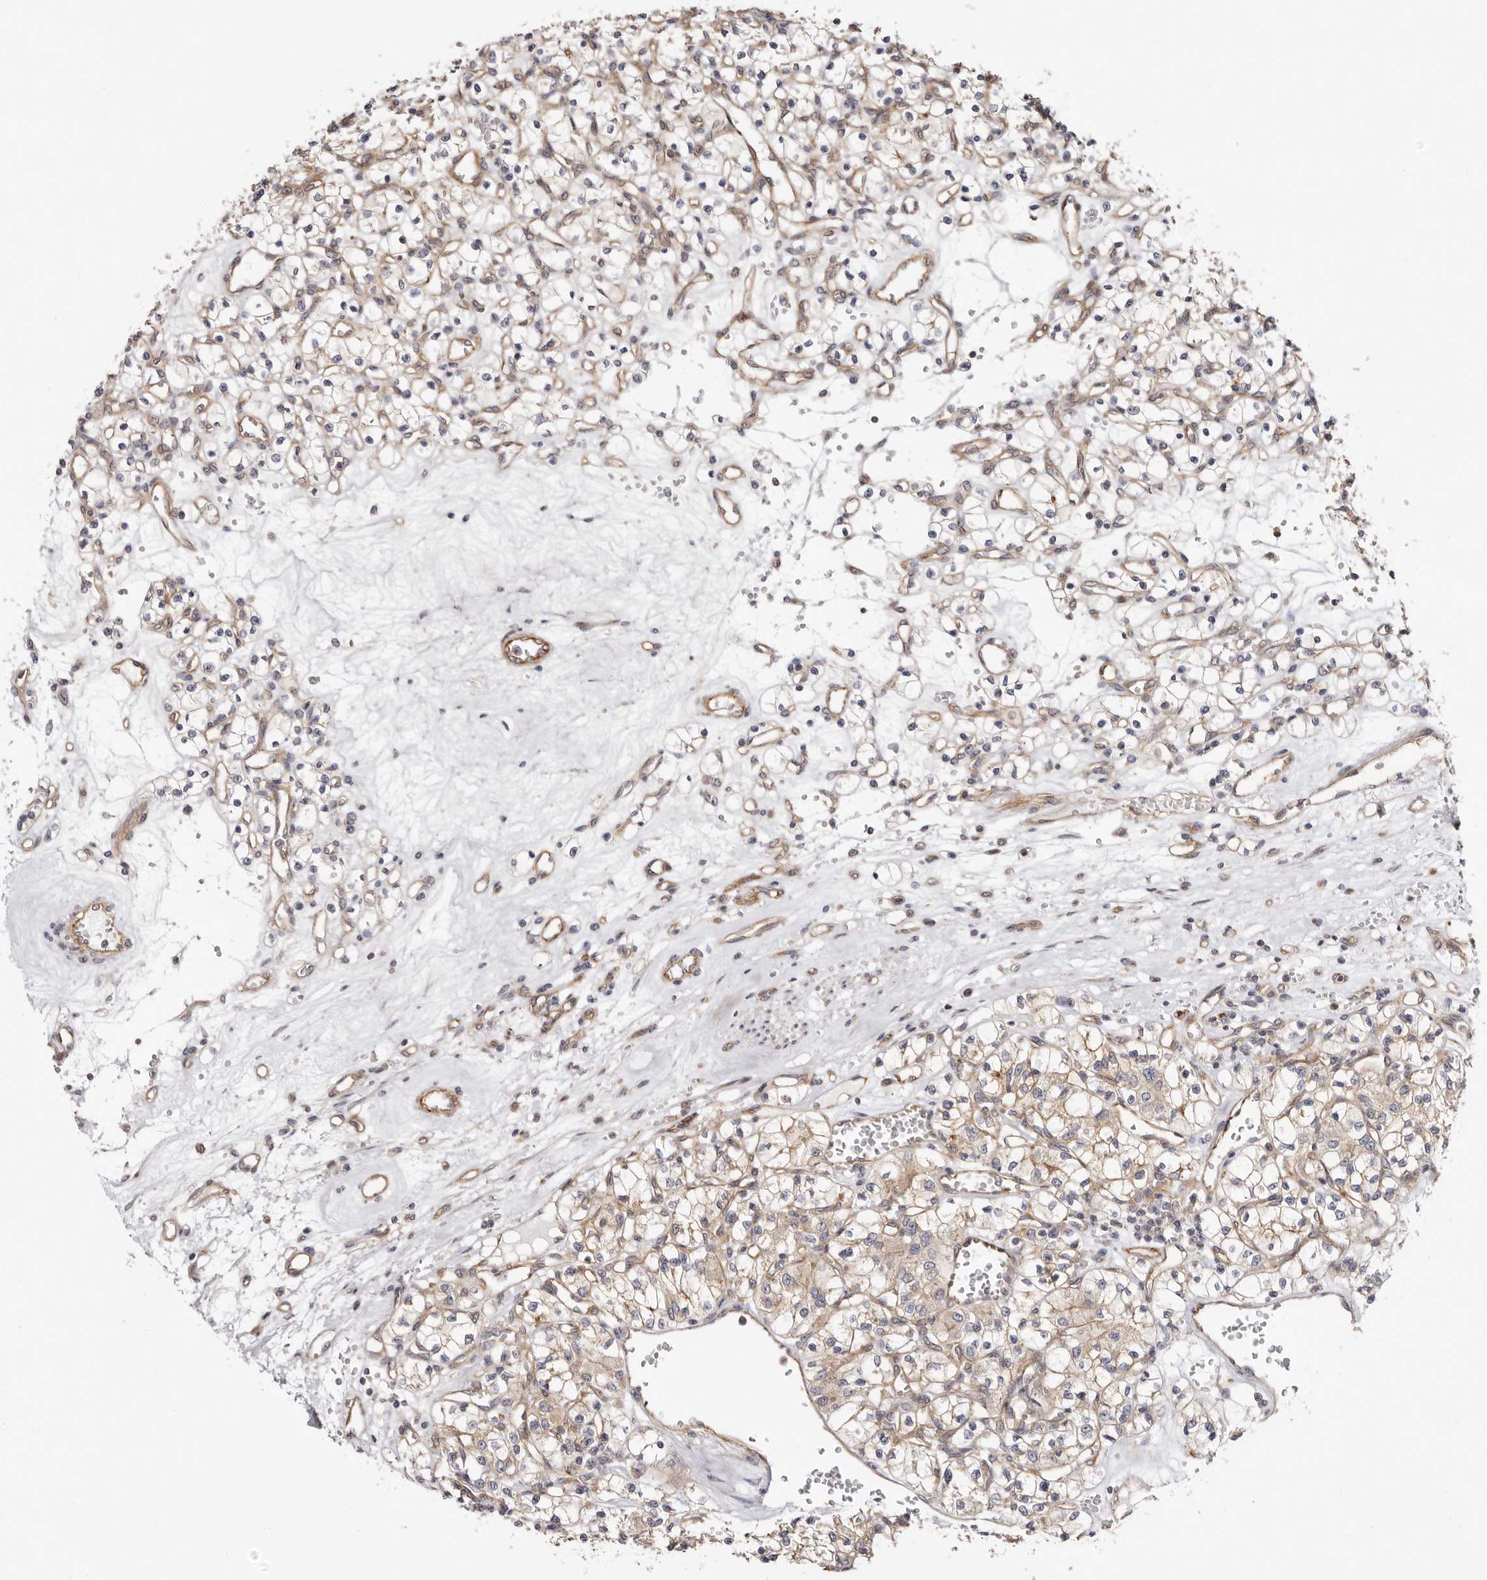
{"staining": {"intensity": "moderate", "quantity": ">75%", "location": "cytoplasmic/membranous"}, "tissue": "renal cancer", "cell_type": "Tumor cells", "image_type": "cancer", "snomed": [{"axis": "morphology", "description": "Adenocarcinoma, NOS"}, {"axis": "topography", "description": "Kidney"}], "caption": "Brown immunohistochemical staining in renal cancer (adenocarcinoma) shows moderate cytoplasmic/membranous expression in approximately >75% of tumor cells.", "gene": "PANK4", "patient": {"sex": "female", "age": 59}}